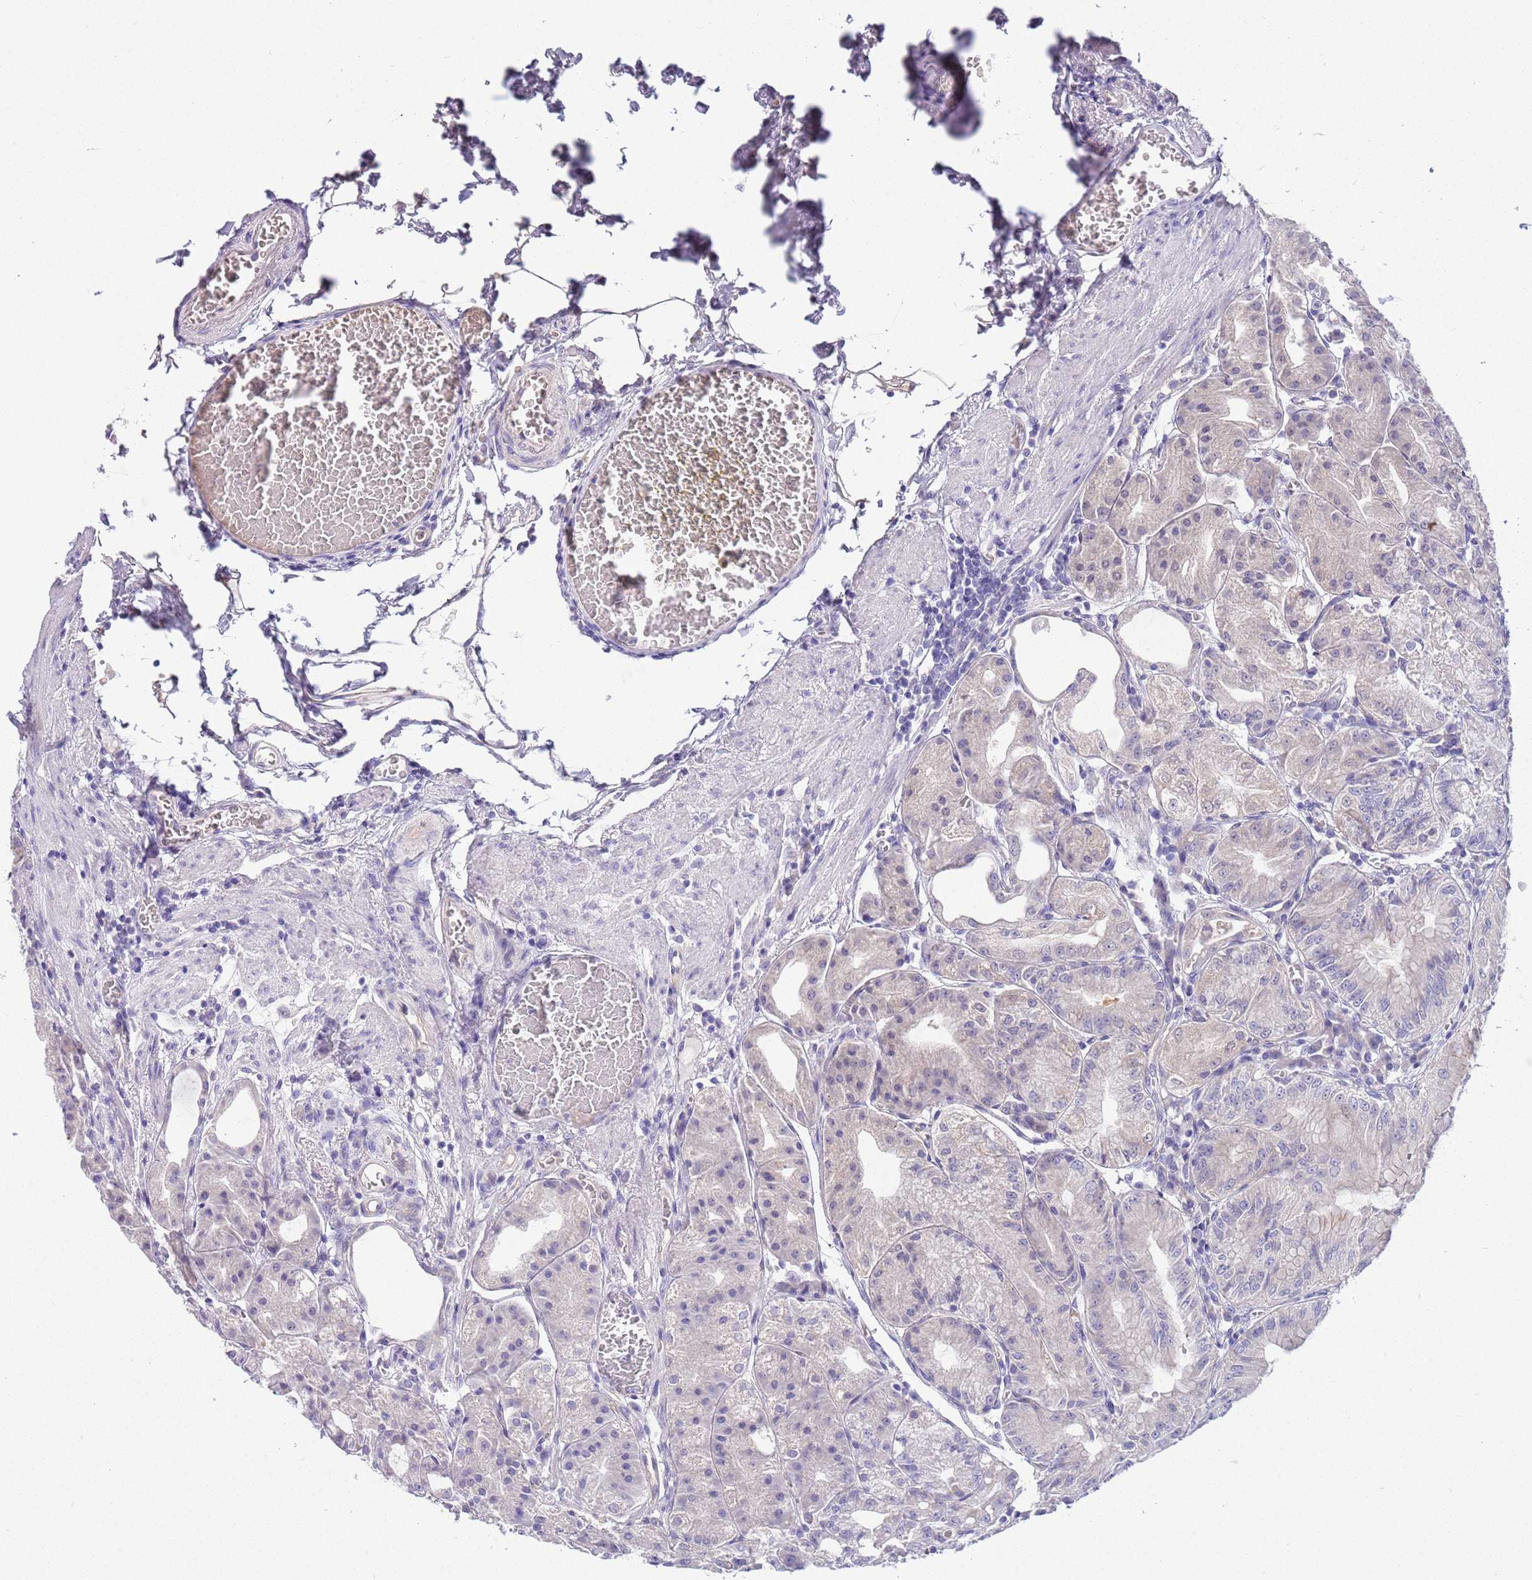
{"staining": {"intensity": "weak", "quantity": "25%-75%", "location": "cytoplasmic/membranous"}, "tissue": "stomach", "cell_type": "Glandular cells", "image_type": "normal", "snomed": [{"axis": "morphology", "description": "Normal tissue, NOS"}, {"axis": "topography", "description": "Stomach, upper"}, {"axis": "topography", "description": "Stomach, lower"}], "caption": "Immunohistochemical staining of benign stomach shows low levels of weak cytoplasmic/membranous positivity in about 25%-75% of glandular cells. (IHC, brightfield microscopy, high magnification).", "gene": "BRMS1L", "patient": {"sex": "male", "age": 71}}